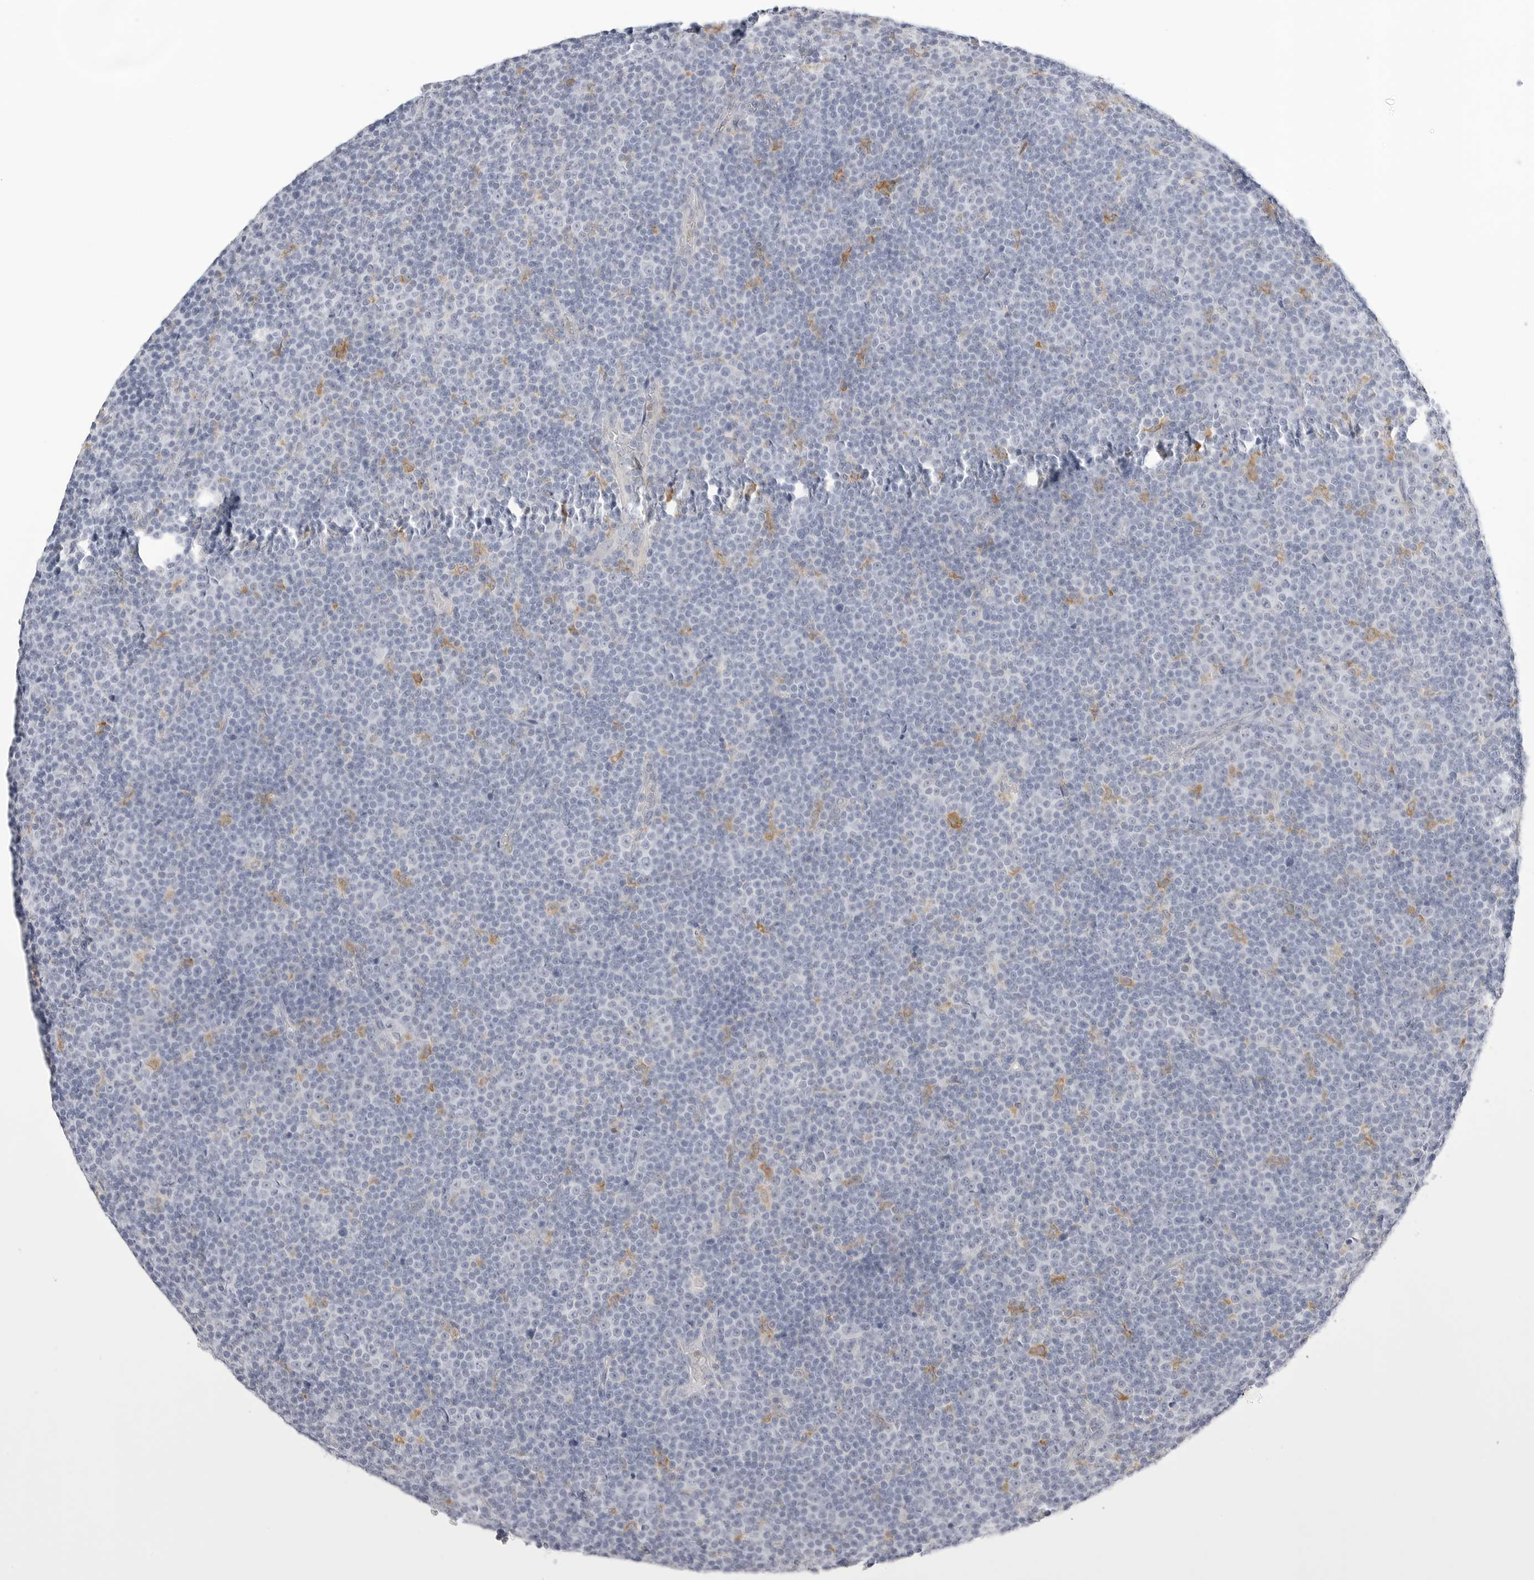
{"staining": {"intensity": "negative", "quantity": "none", "location": "none"}, "tissue": "lymphoma", "cell_type": "Tumor cells", "image_type": "cancer", "snomed": [{"axis": "morphology", "description": "Malignant lymphoma, non-Hodgkin's type, Low grade"}, {"axis": "topography", "description": "Lymph node"}], "caption": "Tumor cells are negative for brown protein staining in malignant lymphoma, non-Hodgkin's type (low-grade).", "gene": "THEM4", "patient": {"sex": "female", "age": 67}}